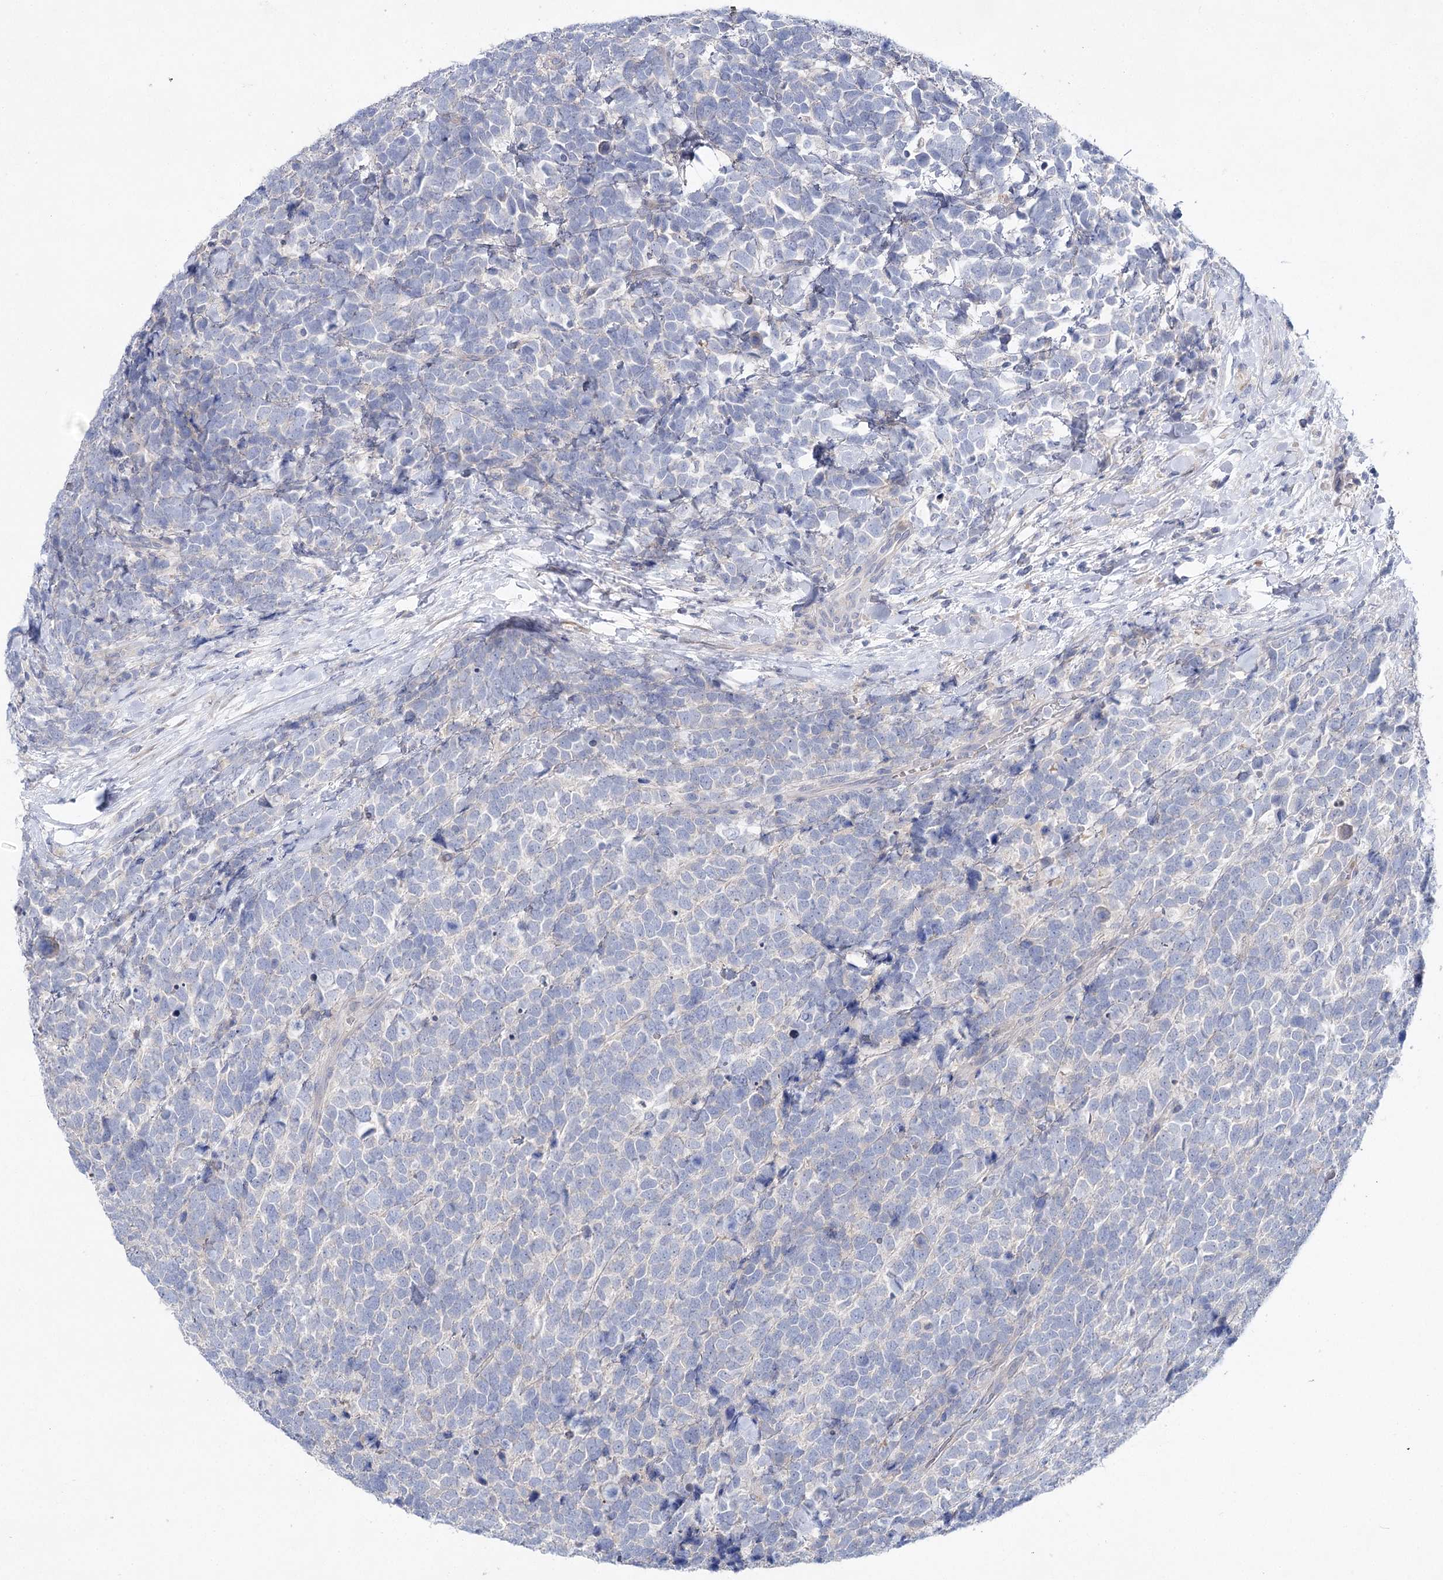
{"staining": {"intensity": "negative", "quantity": "none", "location": "none"}, "tissue": "urothelial cancer", "cell_type": "Tumor cells", "image_type": "cancer", "snomed": [{"axis": "morphology", "description": "Urothelial carcinoma, High grade"}, {"axis": "topography", "description": "Urinary bladder"}], "caption": "Urothelial cancer stained for a protein using IHC reveals no positivity tumor cells.", "gene": "LRRC14B", "patient": {"sex": "female", "age": 82}}